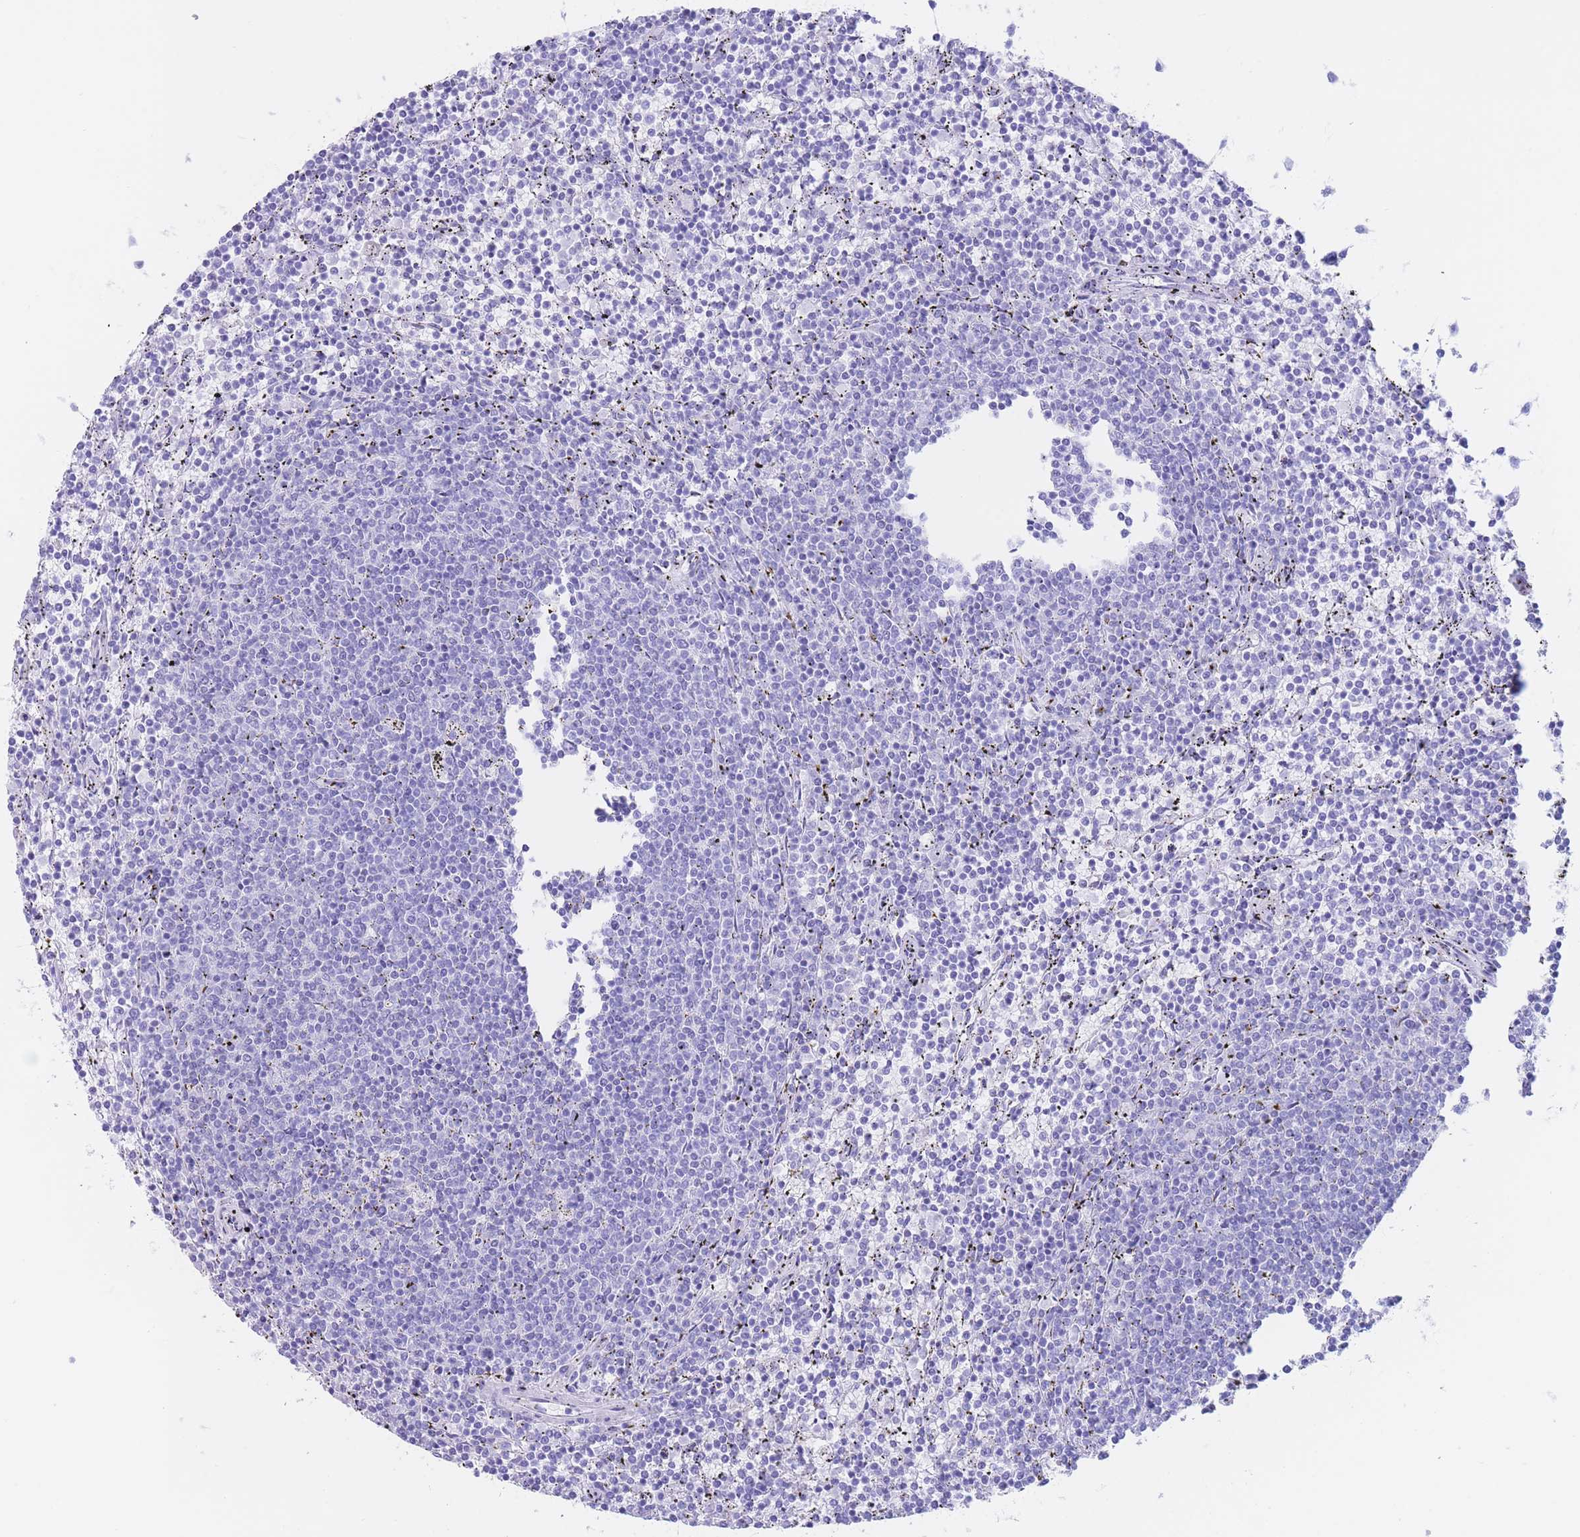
{"staining": {"intensity": "negative", "quantity": "none", "location": "none"}, "tissue": "lymphoma", "cell_type": "Tumor cells", "image_type": "cancer", "snomed": [{"axis": "morphology", "description": "Malignant lymphoma, non-Hodgkin's type, Low grade"}, {"axis": "topography", "description": "Spleen"}], "caption": "Immunohistochemistry (IHC) of human low-grade malignant lymphoma, non-Hodgkin's type shows no positivity in tumor cells.", "gene": "SLCO1B3", "patient": {"sex": "female", "age": 50}}